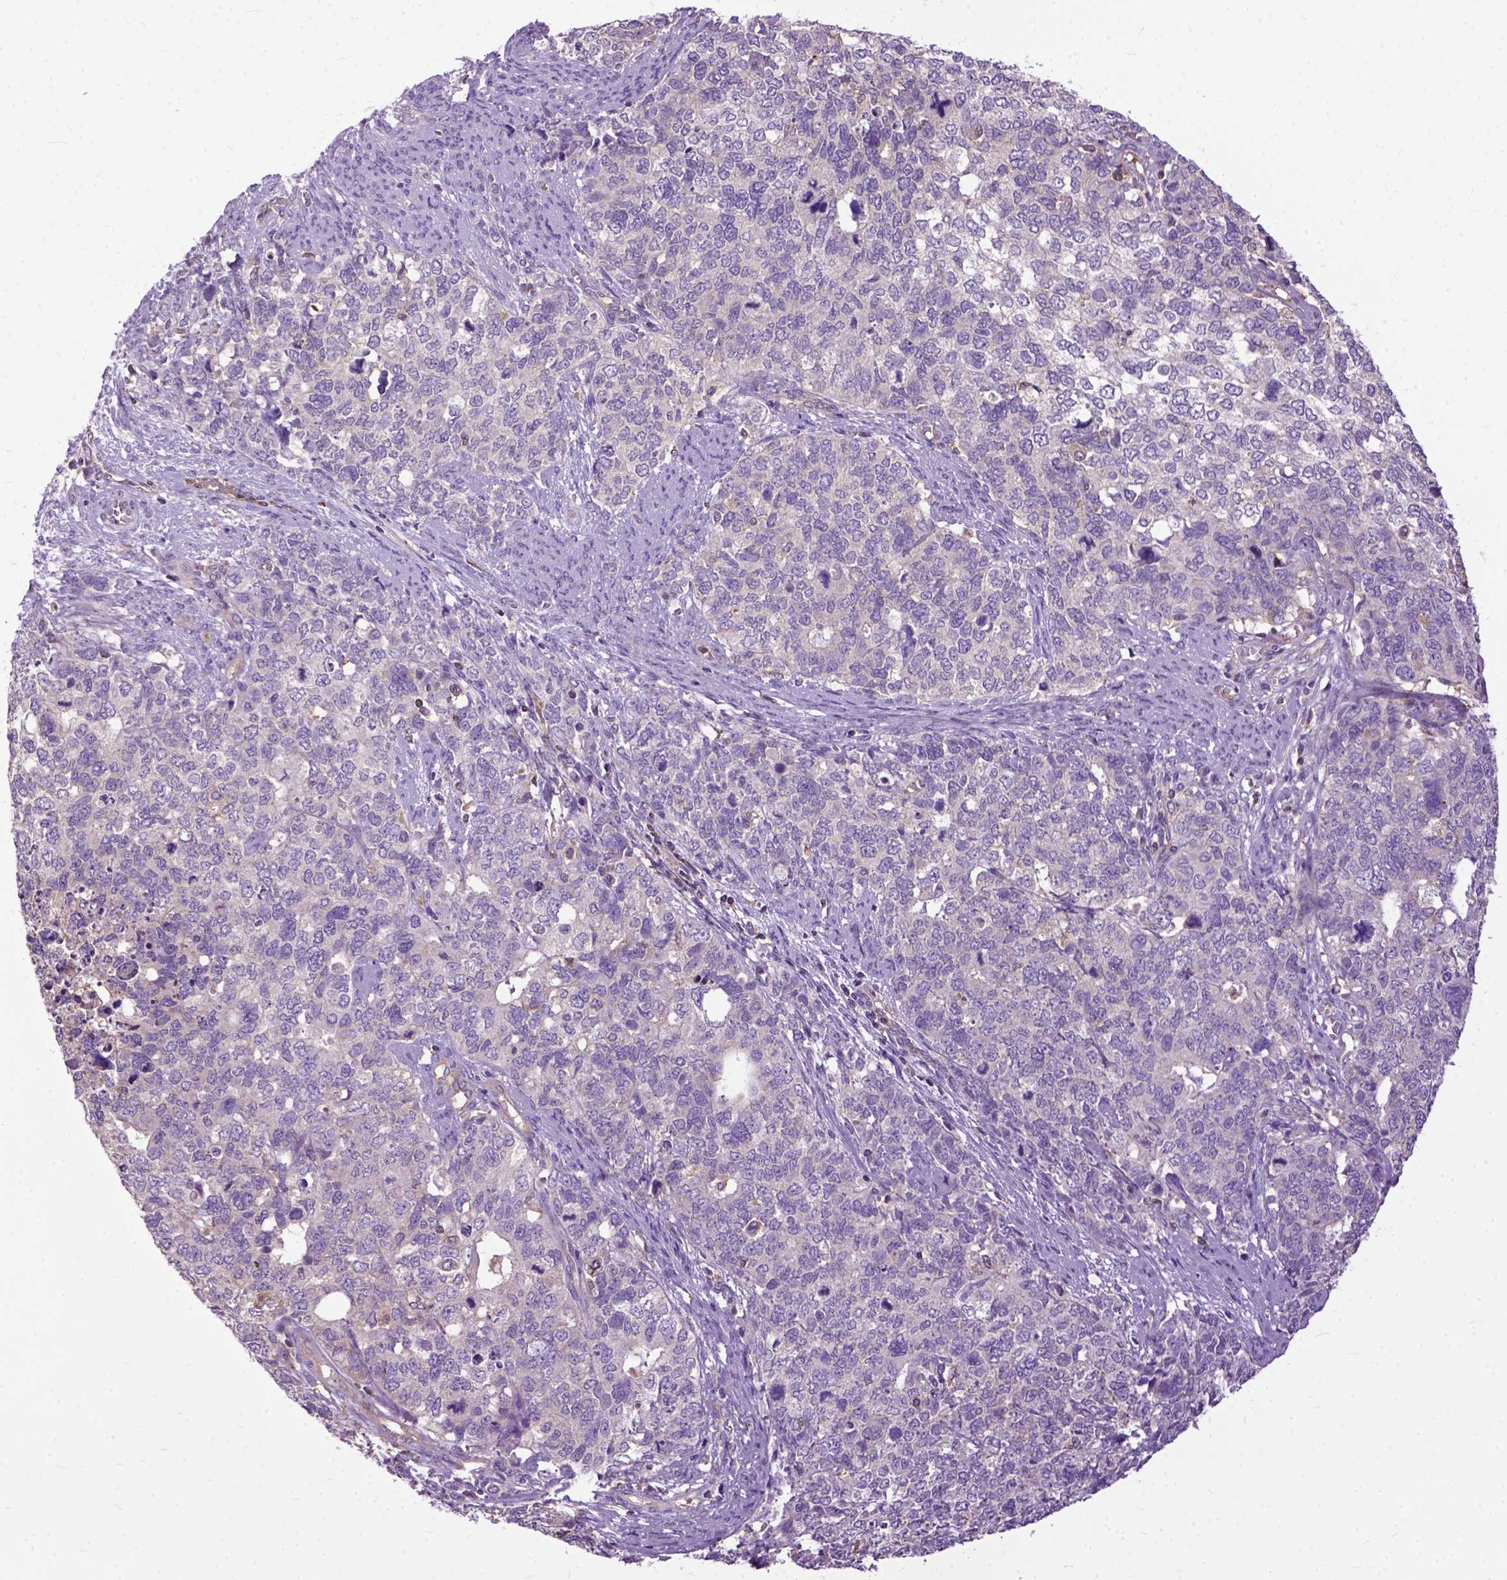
{"staining": {"intensity": "negative", "quantity": "none", "location": "none"}, "tissue": "cervical cancer", "cell_type": "Tumor cells", "image_type": "cancer", "snomed": [{"axis": "morphology", "description": "Squamous cell carcinoma, NOS"}, {"axis": "topography", "description": "Cervix"}], "caption": "A micrograph of cervical cancer (squamous cell carcinoma) stained for a protein exhibits no brown staining in tumor cells.", "gene": "NAMPT", "patient": {"sex": "female", "age": 63}}